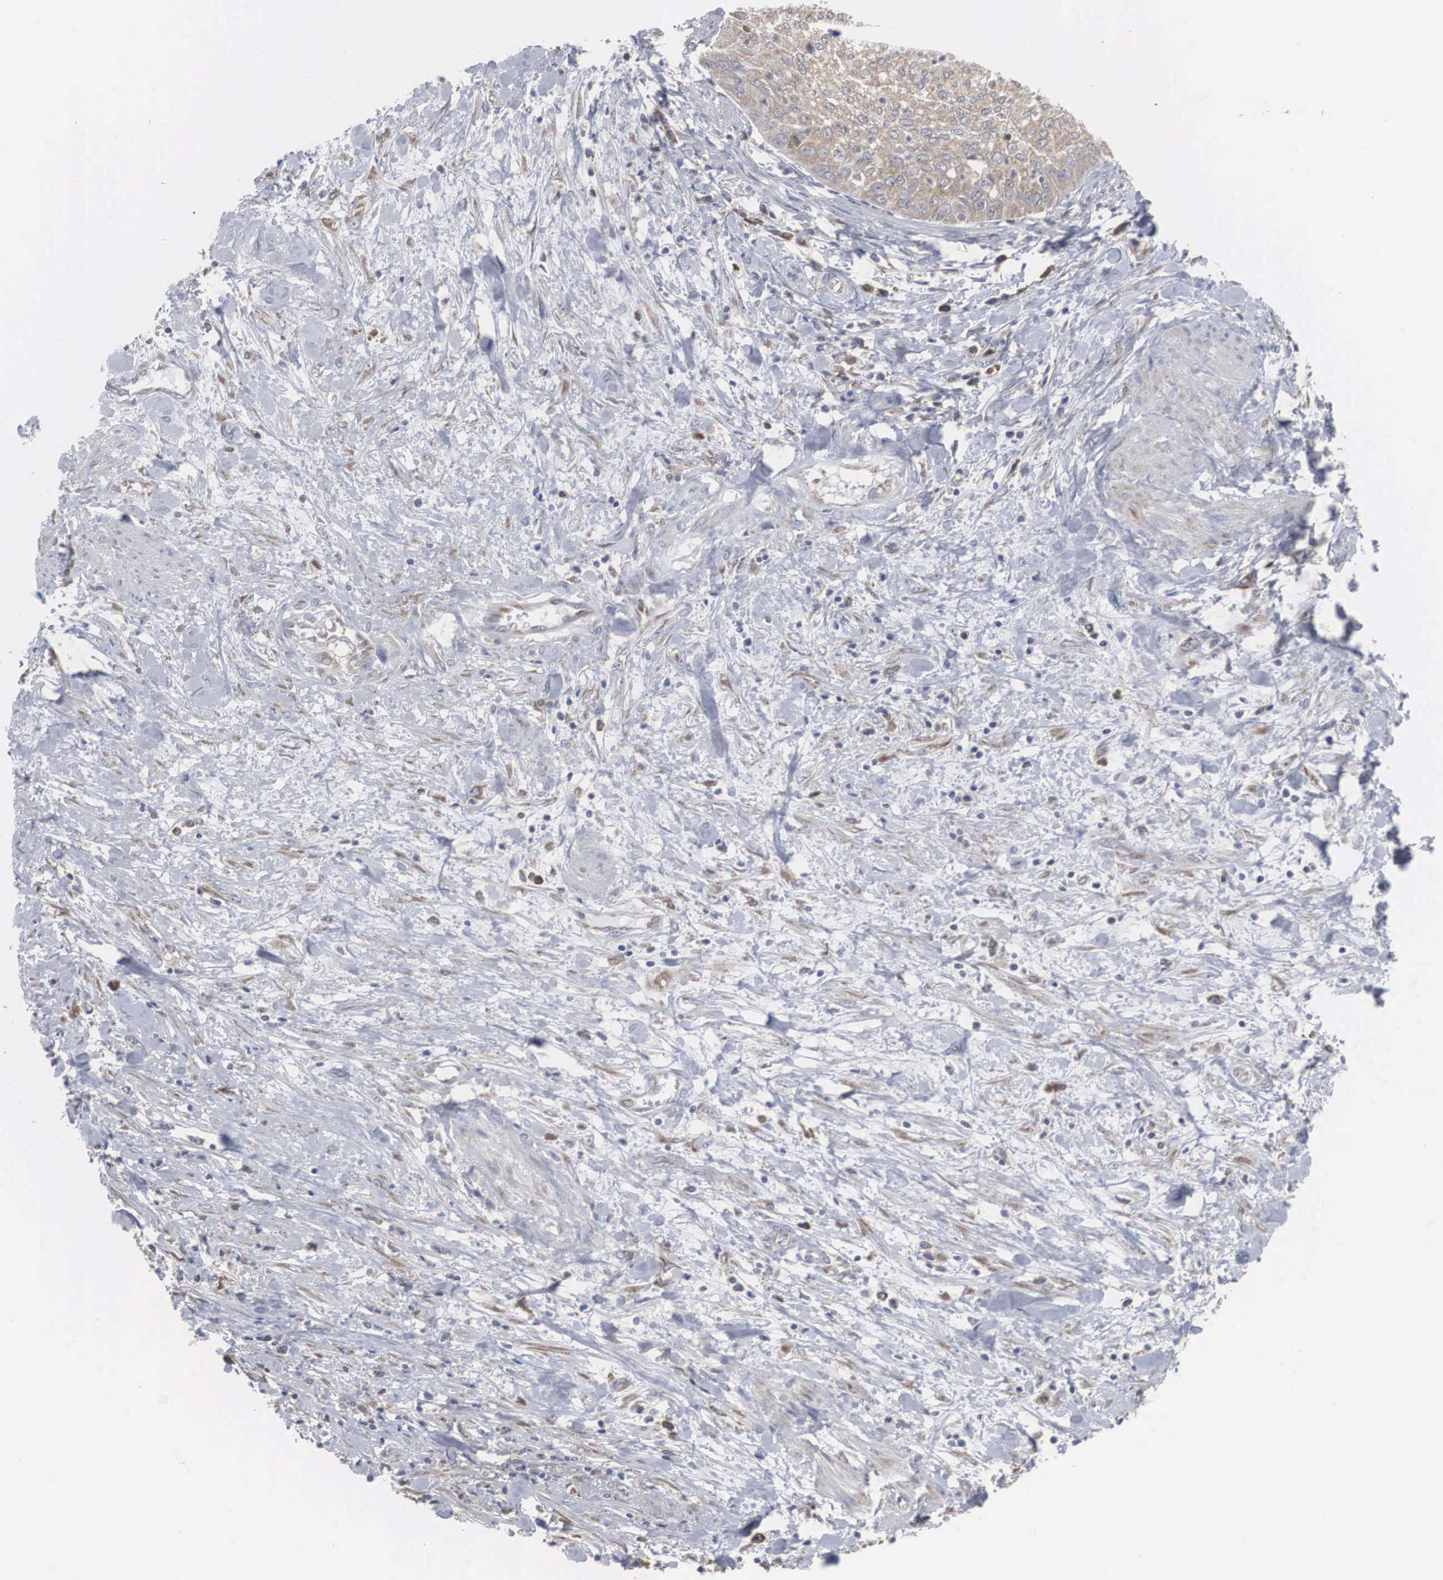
{"staining": {"intensity": "weak", "quantity": "25%-75%", "location": "cytoplasmic/membranous"}, "tissue": "cervical cancer", "cell_type": "Tumor cells", "image_type": "cancer", "snomed": [{"axis": "morphology", "description": "Squamous cell carcinoma, NOS"}, {"axis": "topography", "description": "Cervix"}], "caption": "The immunohistochemical stain labels weak cytoplasmic/membranous positivity in tumor cells of cervical cancer tissue. (DAB IHC, brown staining for protein, blue staining for nuclei).", "gene": "MIA2", "patient": {"sex": "female", "age": 41}}